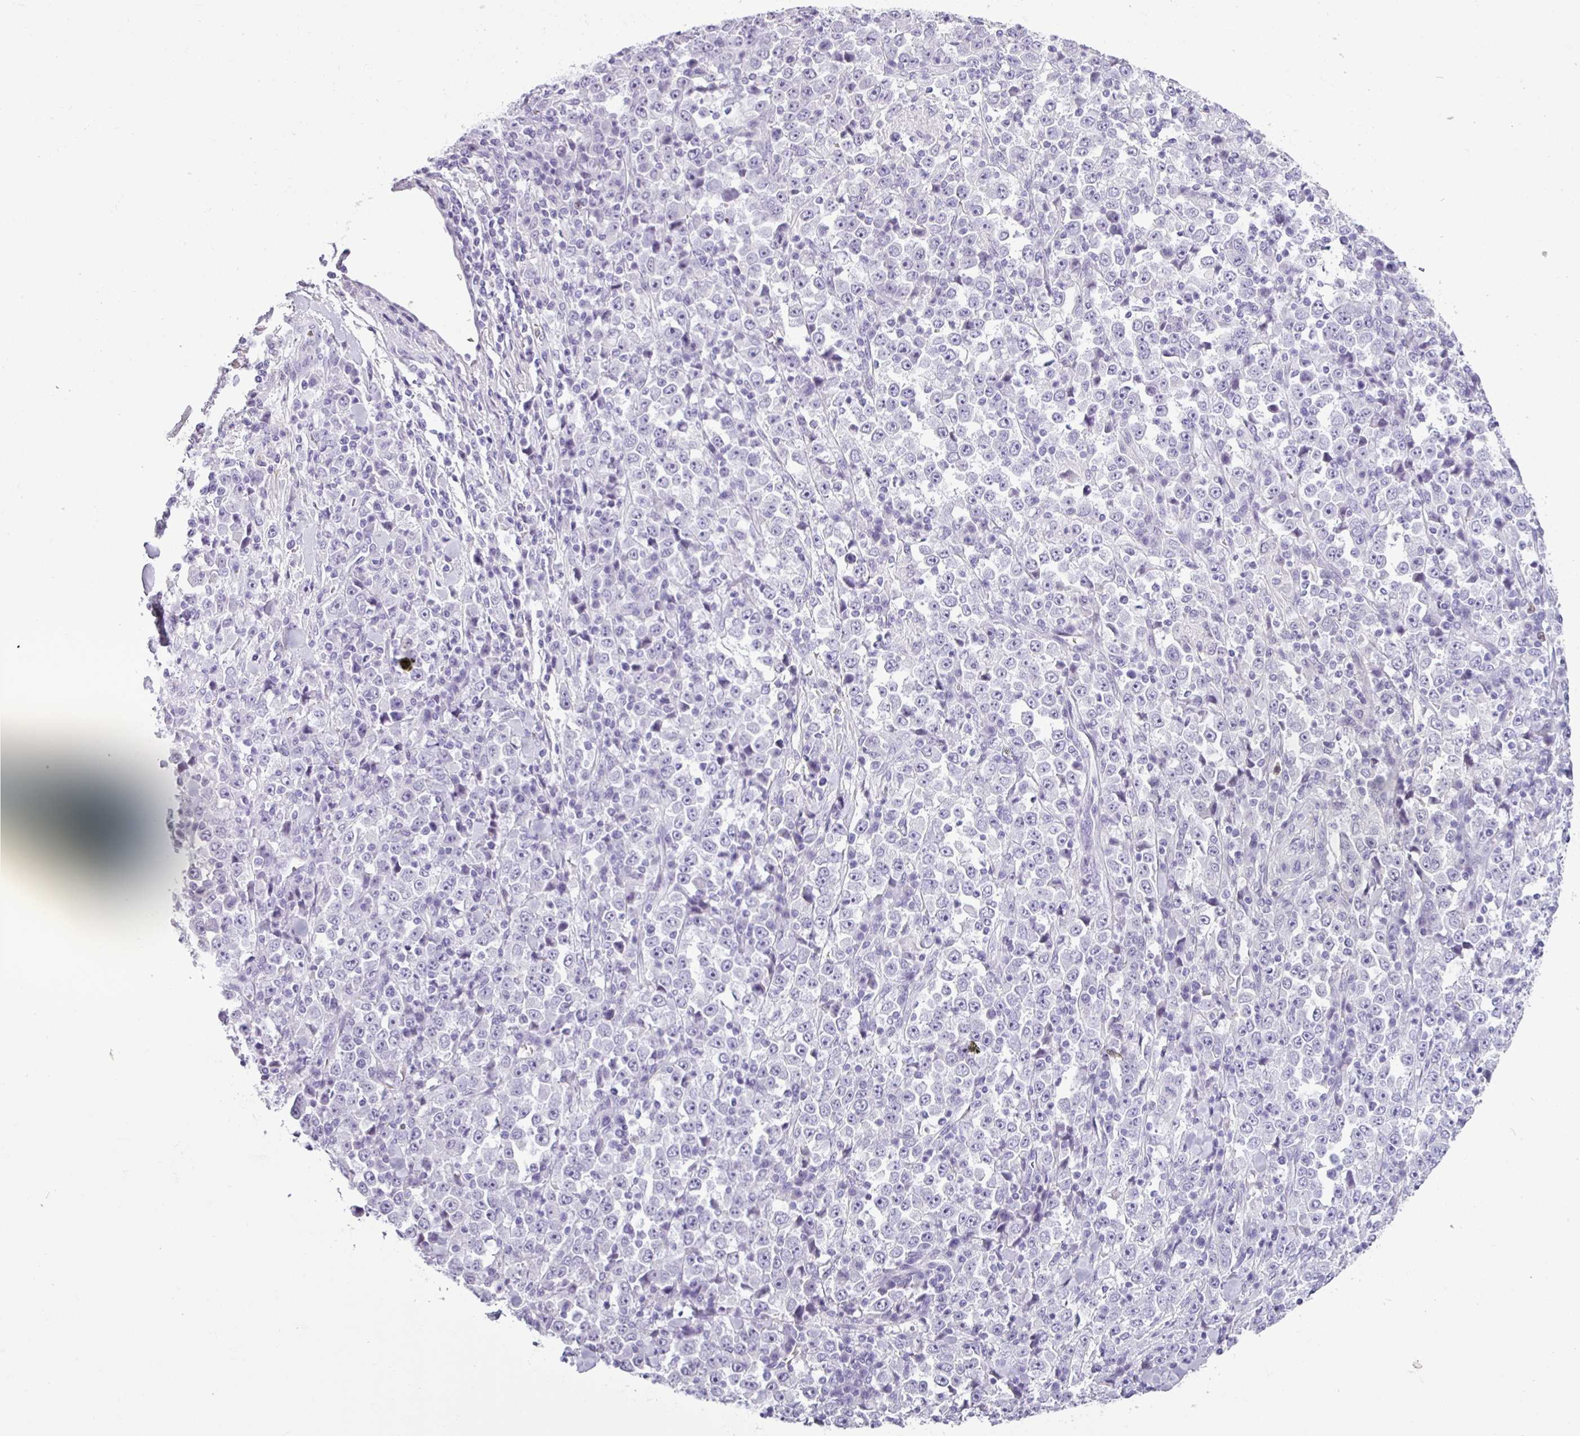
{"staining": {"intensity": "negative", "quantity": "none", "location": "none"}, "tissue": "stomach cancer", "cell_type": "Tumor cells", "image_type": "cancer", "snomed": [{"axis": "morphology", "description": "Normal tissue, NOS"}, {"axis": "morphology", "description": "Adenocarcinoma, NOS"}, {"axis": "topography", "description": "Stomach, upper"}, {"axis": "topography", "description": "Stomach"}], "caption": "IHC micrograph of neoplastic tissue: human stomach cancer stained with DAB demonstrates no significant protein positivity in tumor cells. The staining was performed using DAB (3,3'-diaminobenzidine) to visualize the protein expression in brown, while the nuclei were stained in blue with hematoxylin (Magnification: 20x).", "gene": "CDH16", "patient": {"sex": "male", "age": 59}}